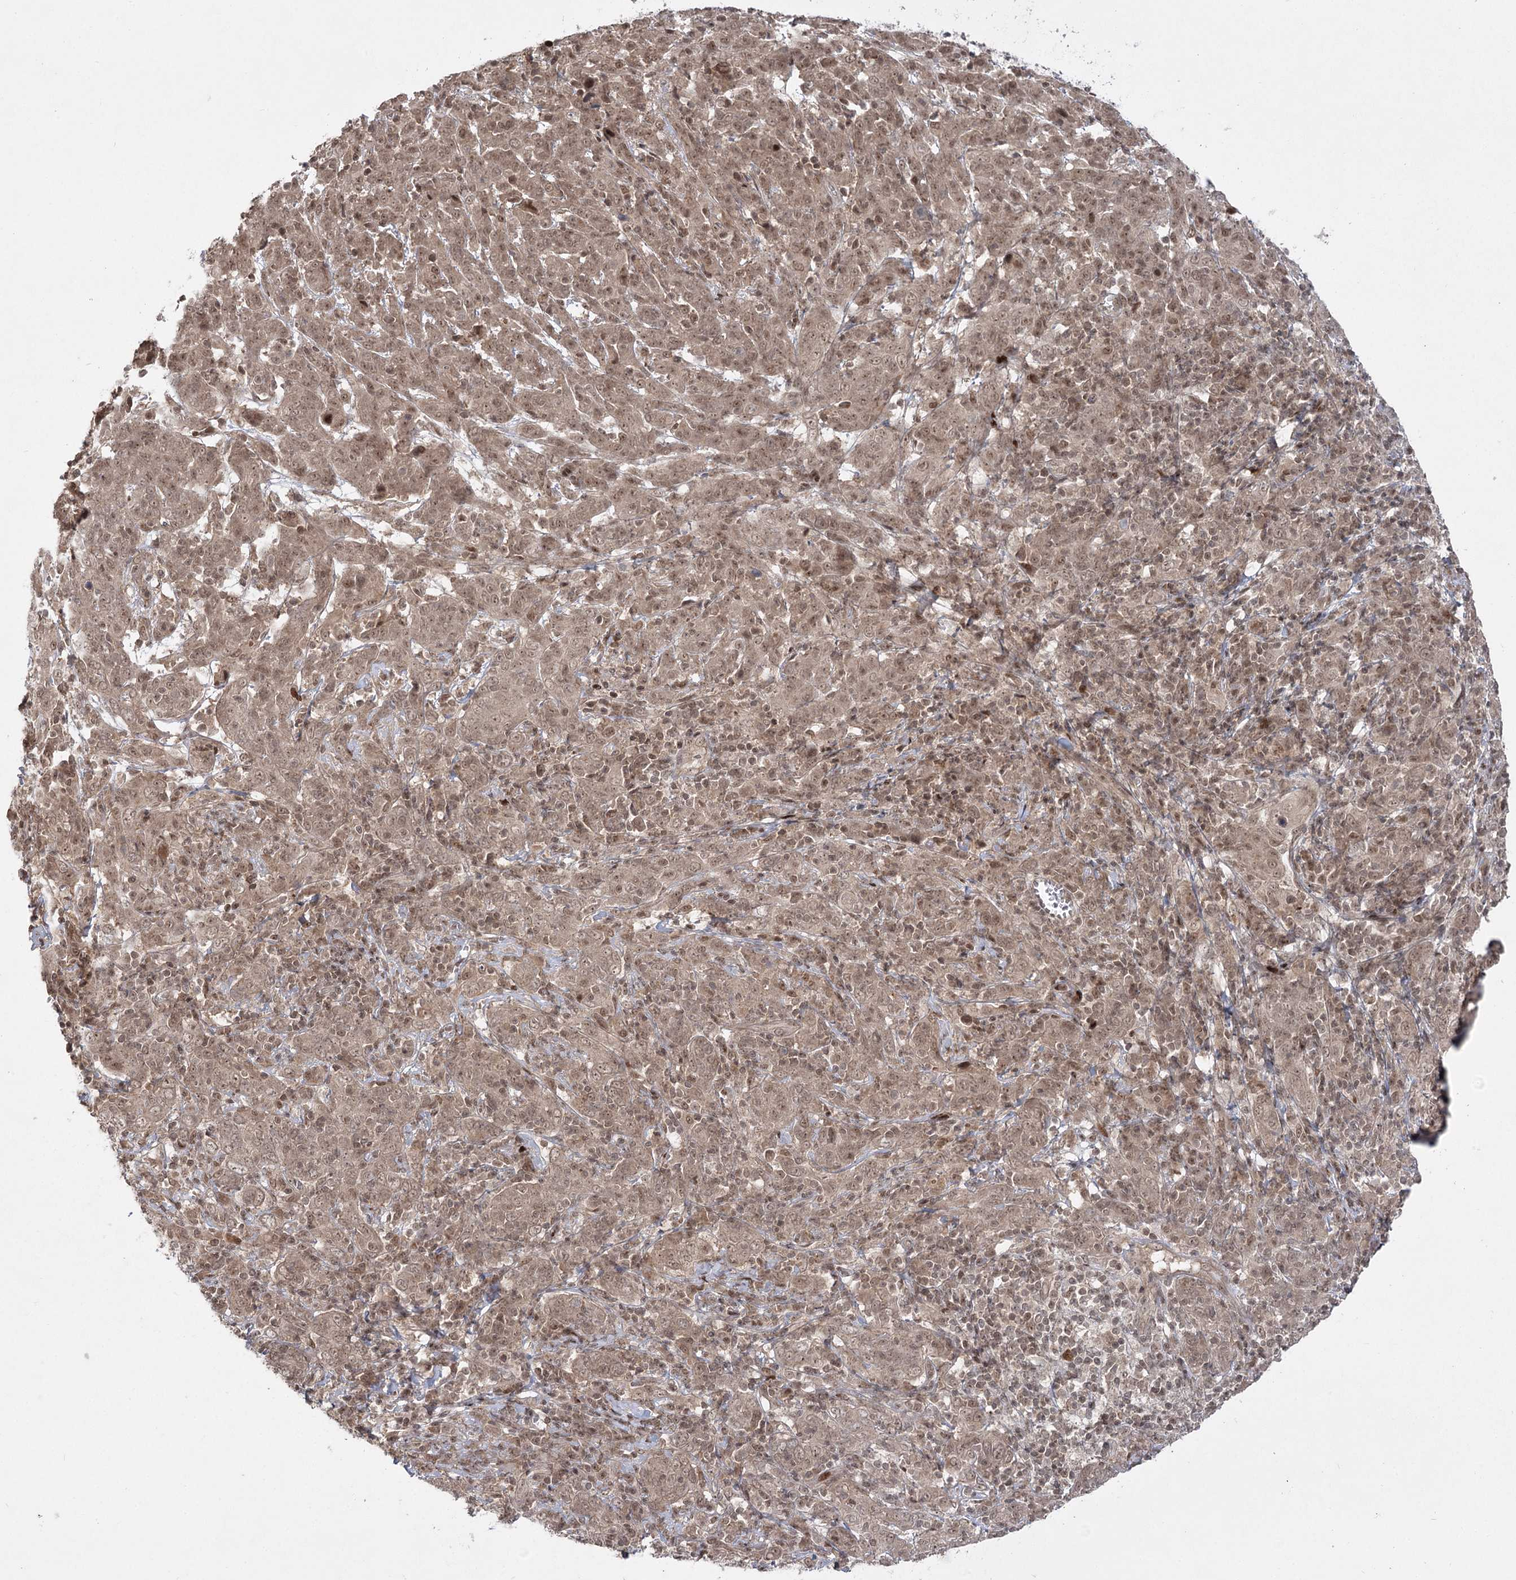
{"staining": {"intensity": "moderate", "quantity": "25%-75%", "location": "cytoplasmic/membranous,nuclear"}, "tissue": "cervical cancer", "cell_type": "Tumor cells", "image_type": "cancer", "snomed": [{"axis": "morphology", "description": "Squamous cell carcinoma, NOS"}, {"axis": "topography", "description": "Cervix"}], "caption": "IHC (DAB) staining of human cervical cancer (squamous cell carcinoma) displays moderate cytoplasmic/membranous and nuclear protein positivity in about 25%-75% of tumor cells. (Stains: DAB (3,3'-diaminobenzidine) in brown, nuclei in blue, Microscopy: brightfield microscopy at high magnification).", "gene": "HELQ", "patient": {"sex": "female", "age": 67}}